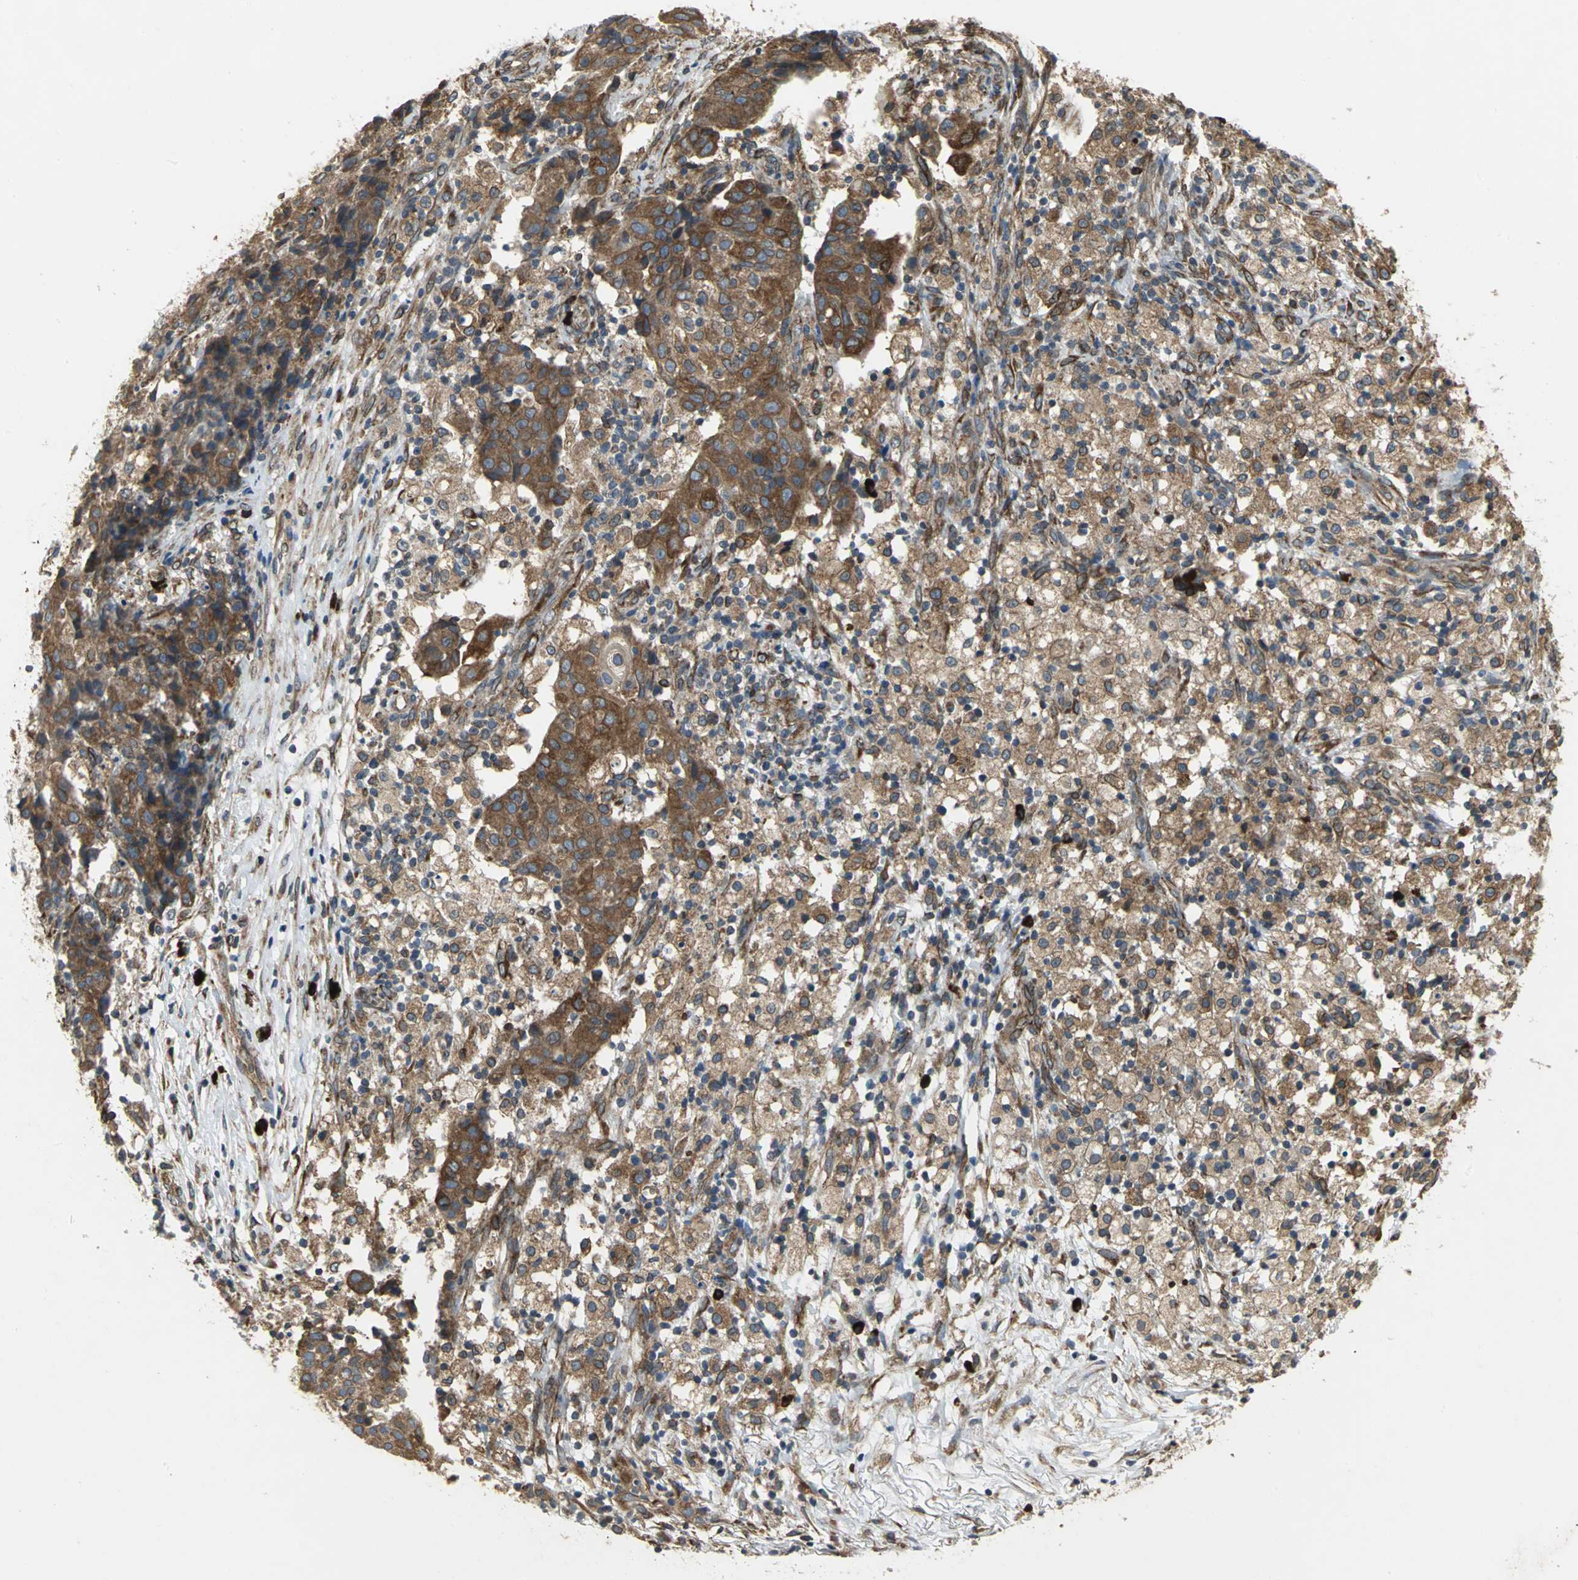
{"staining": {"intensity": "moderate", "quantity": "25%-75%", "location": "cytoplasmic/membranous"}, "tissue": "ovarian cancer", "cell_type": "Tumor cells", "image_type": "cancer", "snomed": [{"axis": "morphology", "description": "Carcinoma, endometroid"}, {"axis": "topography", "description": "Ovary"}], "caption": "DAB (3,3'-diaminobenzidine) immunohistochemical staining of human endometroid carcinoma (ovarian) shows moderate cytoplasmic/membranous protein expression in about 25%-75% of tumor cells.", "gene": "SYVN1", "patient": {"sex": "female", "age": 42}}